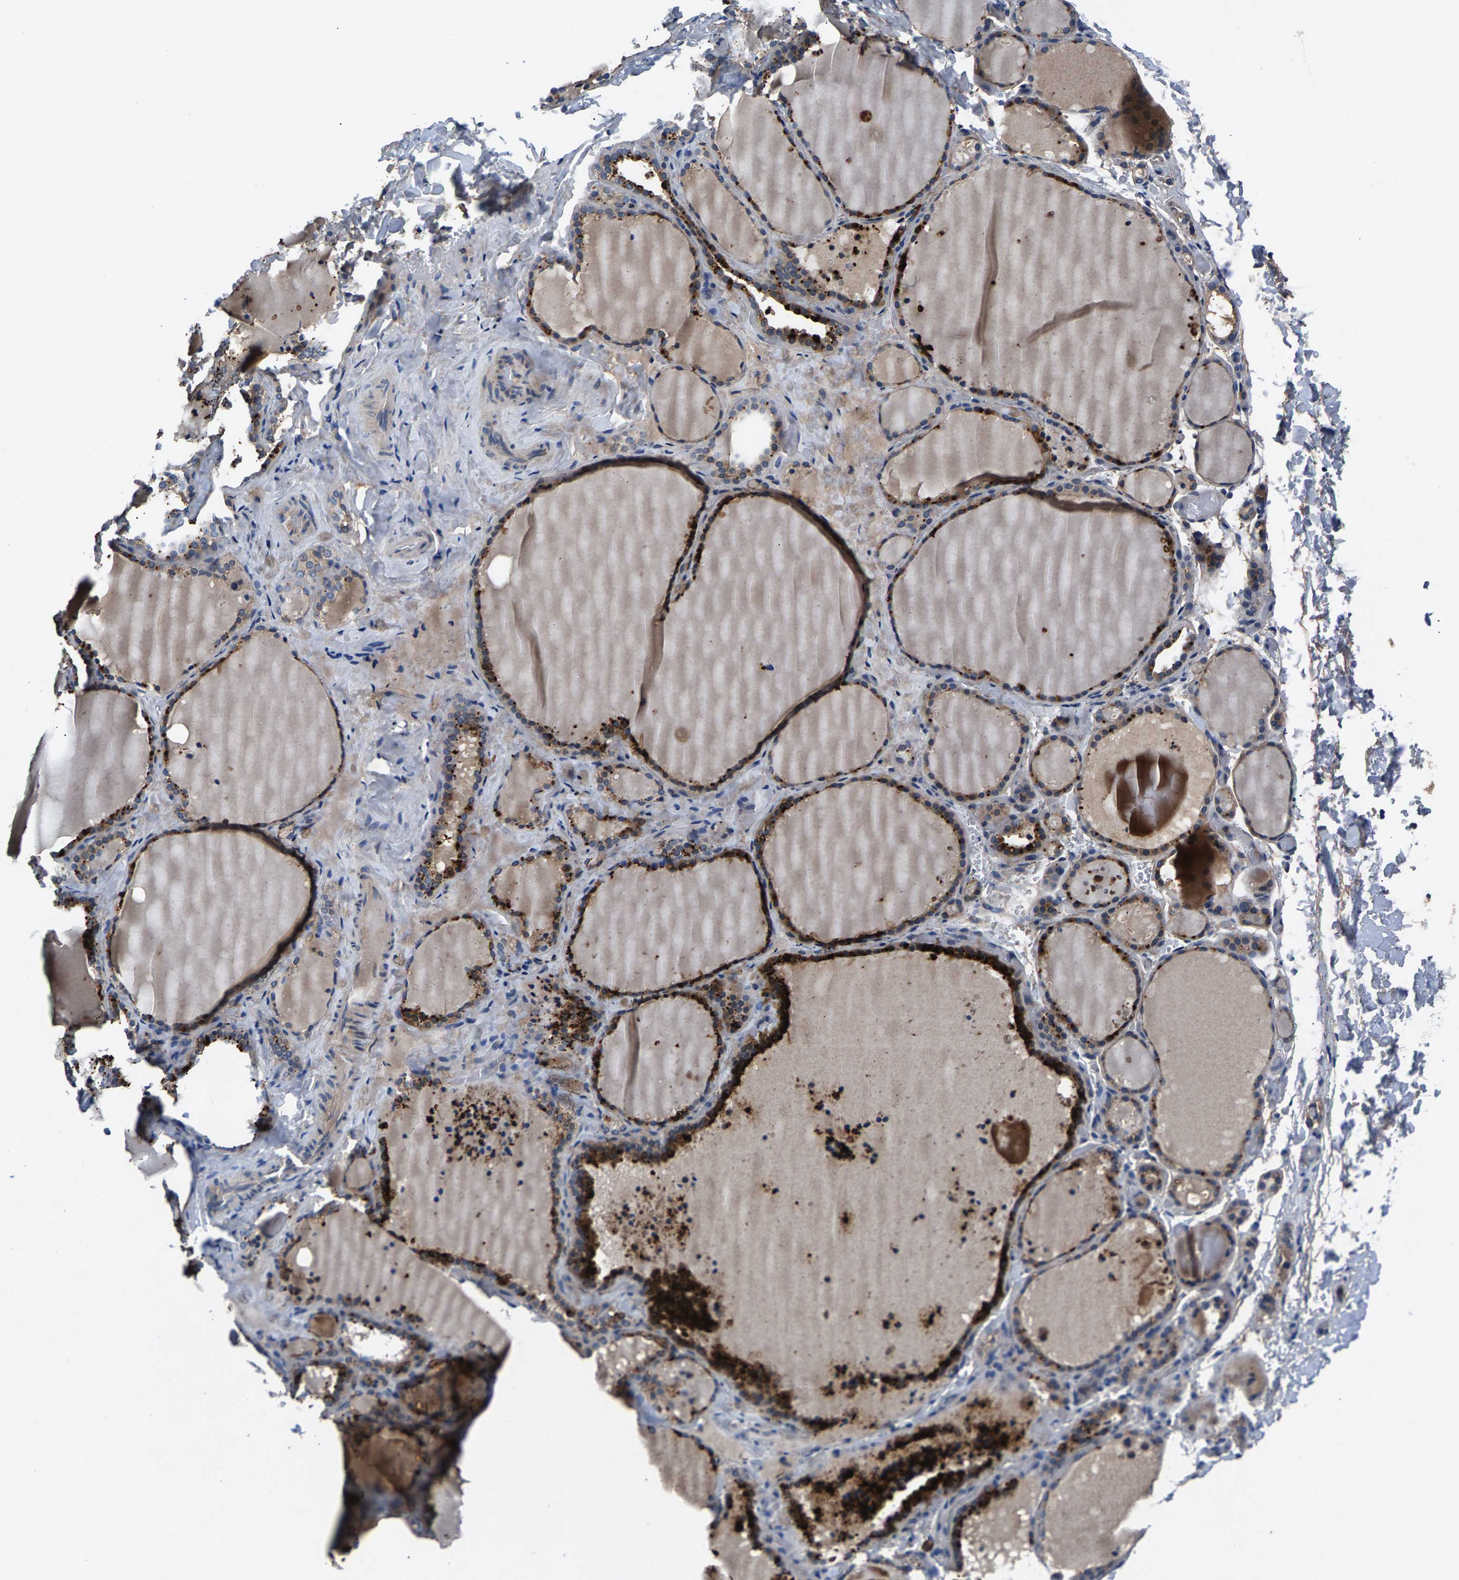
{"staining": {"intensity": "strong", "quantity": "25%-75%", "location": "cytoplasmic/membranous"}, "tissue": "thyroid gland", "cell_type": "Glandular cells", "image_type": "normal", "snomed": [{"axis": "morphology", "description": "Normal tissue, NOS"}, {"axis": "topography", "description": "Thyroid gland"}], "caption": "DAB immunohistochemical staining of benign human thyroid gland reveals strong cytoplasmic/membranous protein positivity in about 25%-75% of glandular cells. Using DAB (3,3'-diaminobenzidine) (brown) and hematoxylin (blue) stains, captured at high magnification using brightfield microscopy.", "gene": "PRXL2C", "patient": {"sex": "female", "age": 22}}